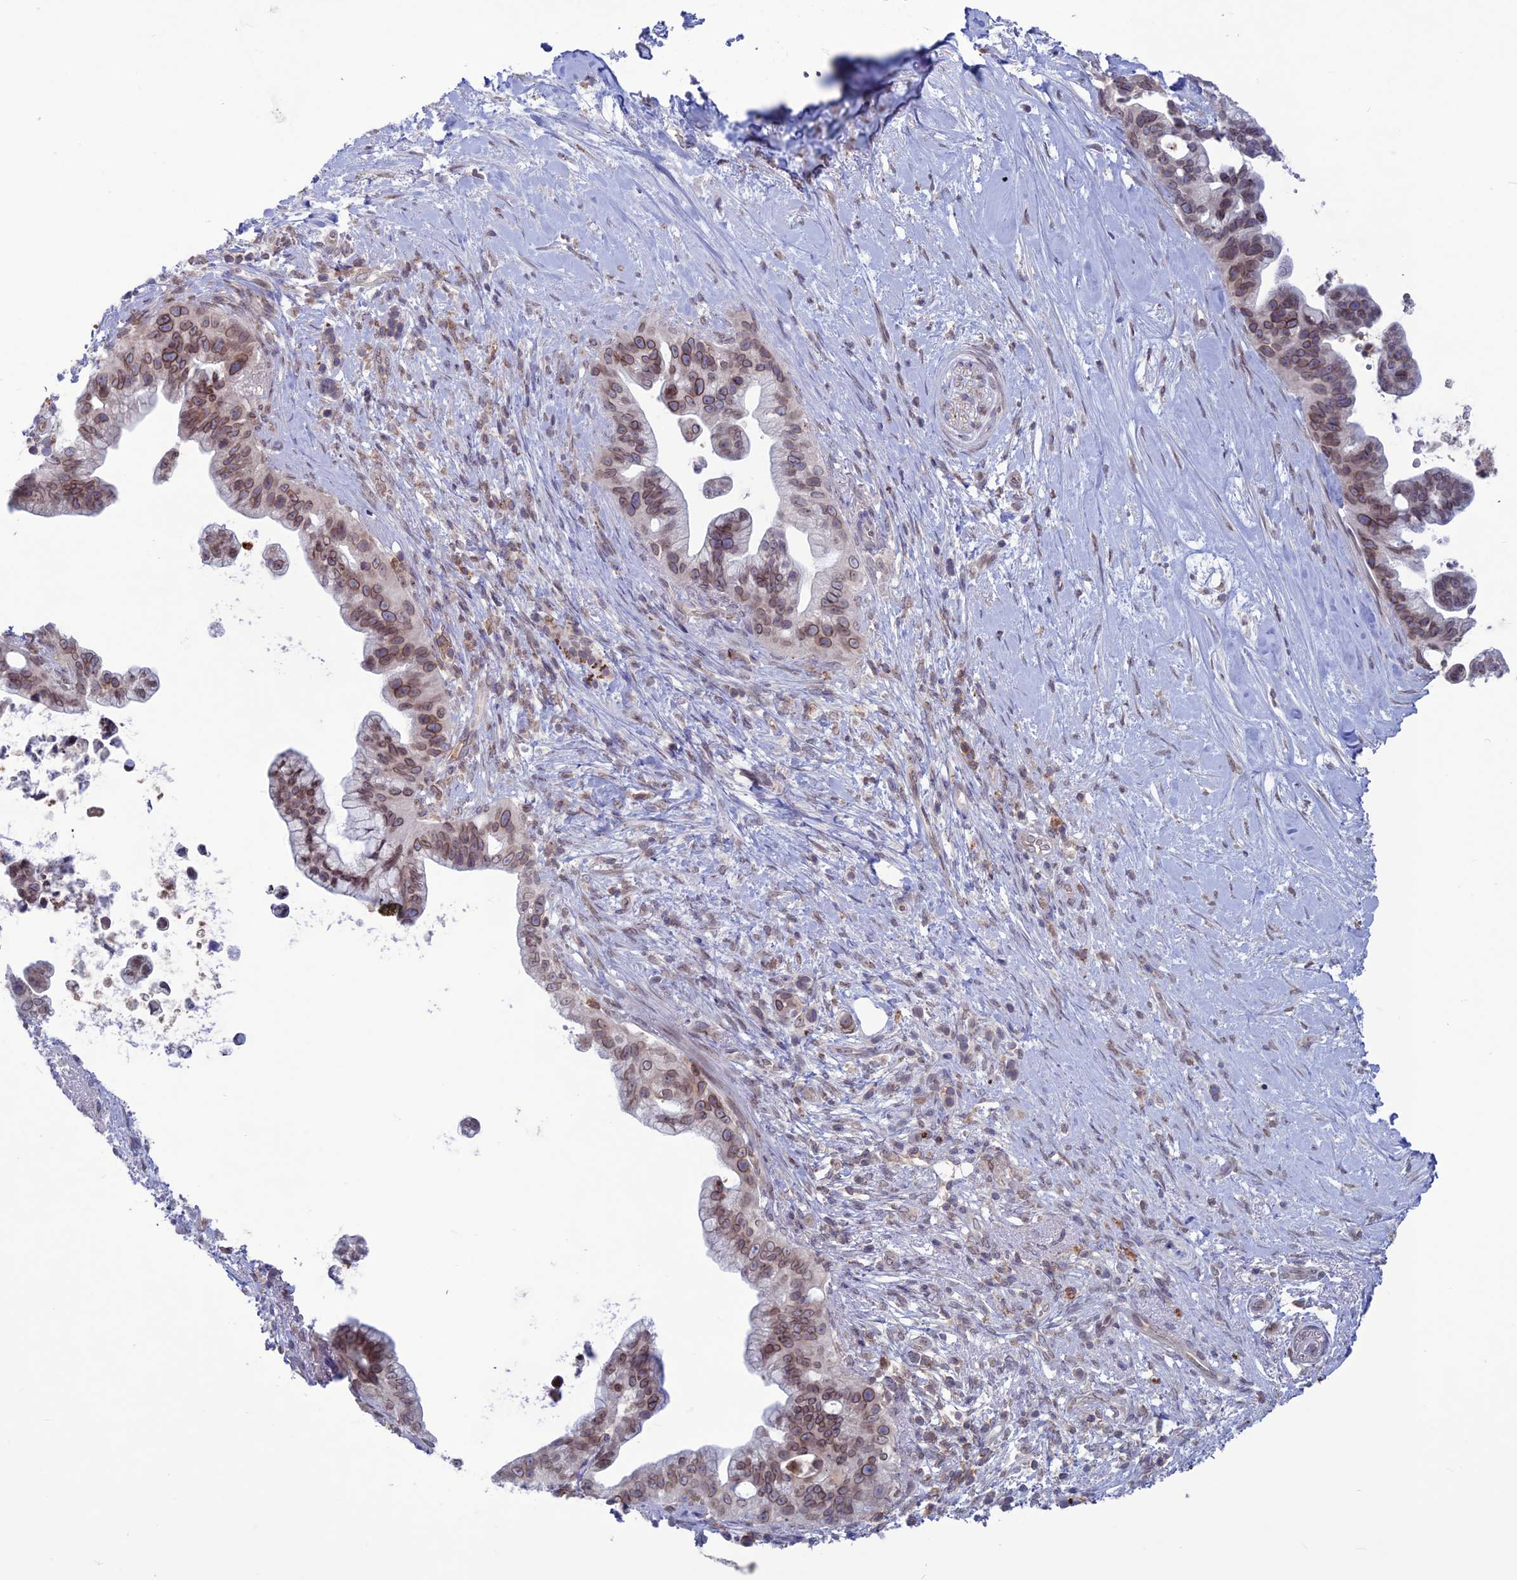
{"staining": {"intensity": "moderate", "quantity": ">75%", "location": "cytoplasmic/membranous,nuclear"}, "tissue": "pancreatic cancer", "cell_type": "Tumor cells", "image_type": "cancer", "snomed": [{"axis": "morphology", "description": "Adenocarcinoma, NOS"}, {"axis": "topography", "description": "Pancreas"}], "caption": "About >75% of tumor cells in human pancreatic adenocarcinoma exhibit moderate cytoplasmic/membranous and nuclear protein expression as visualized by brown immunohistochemical staining.", "gene": "WDR46", "patient": {"sex": "female", "age": 83}}